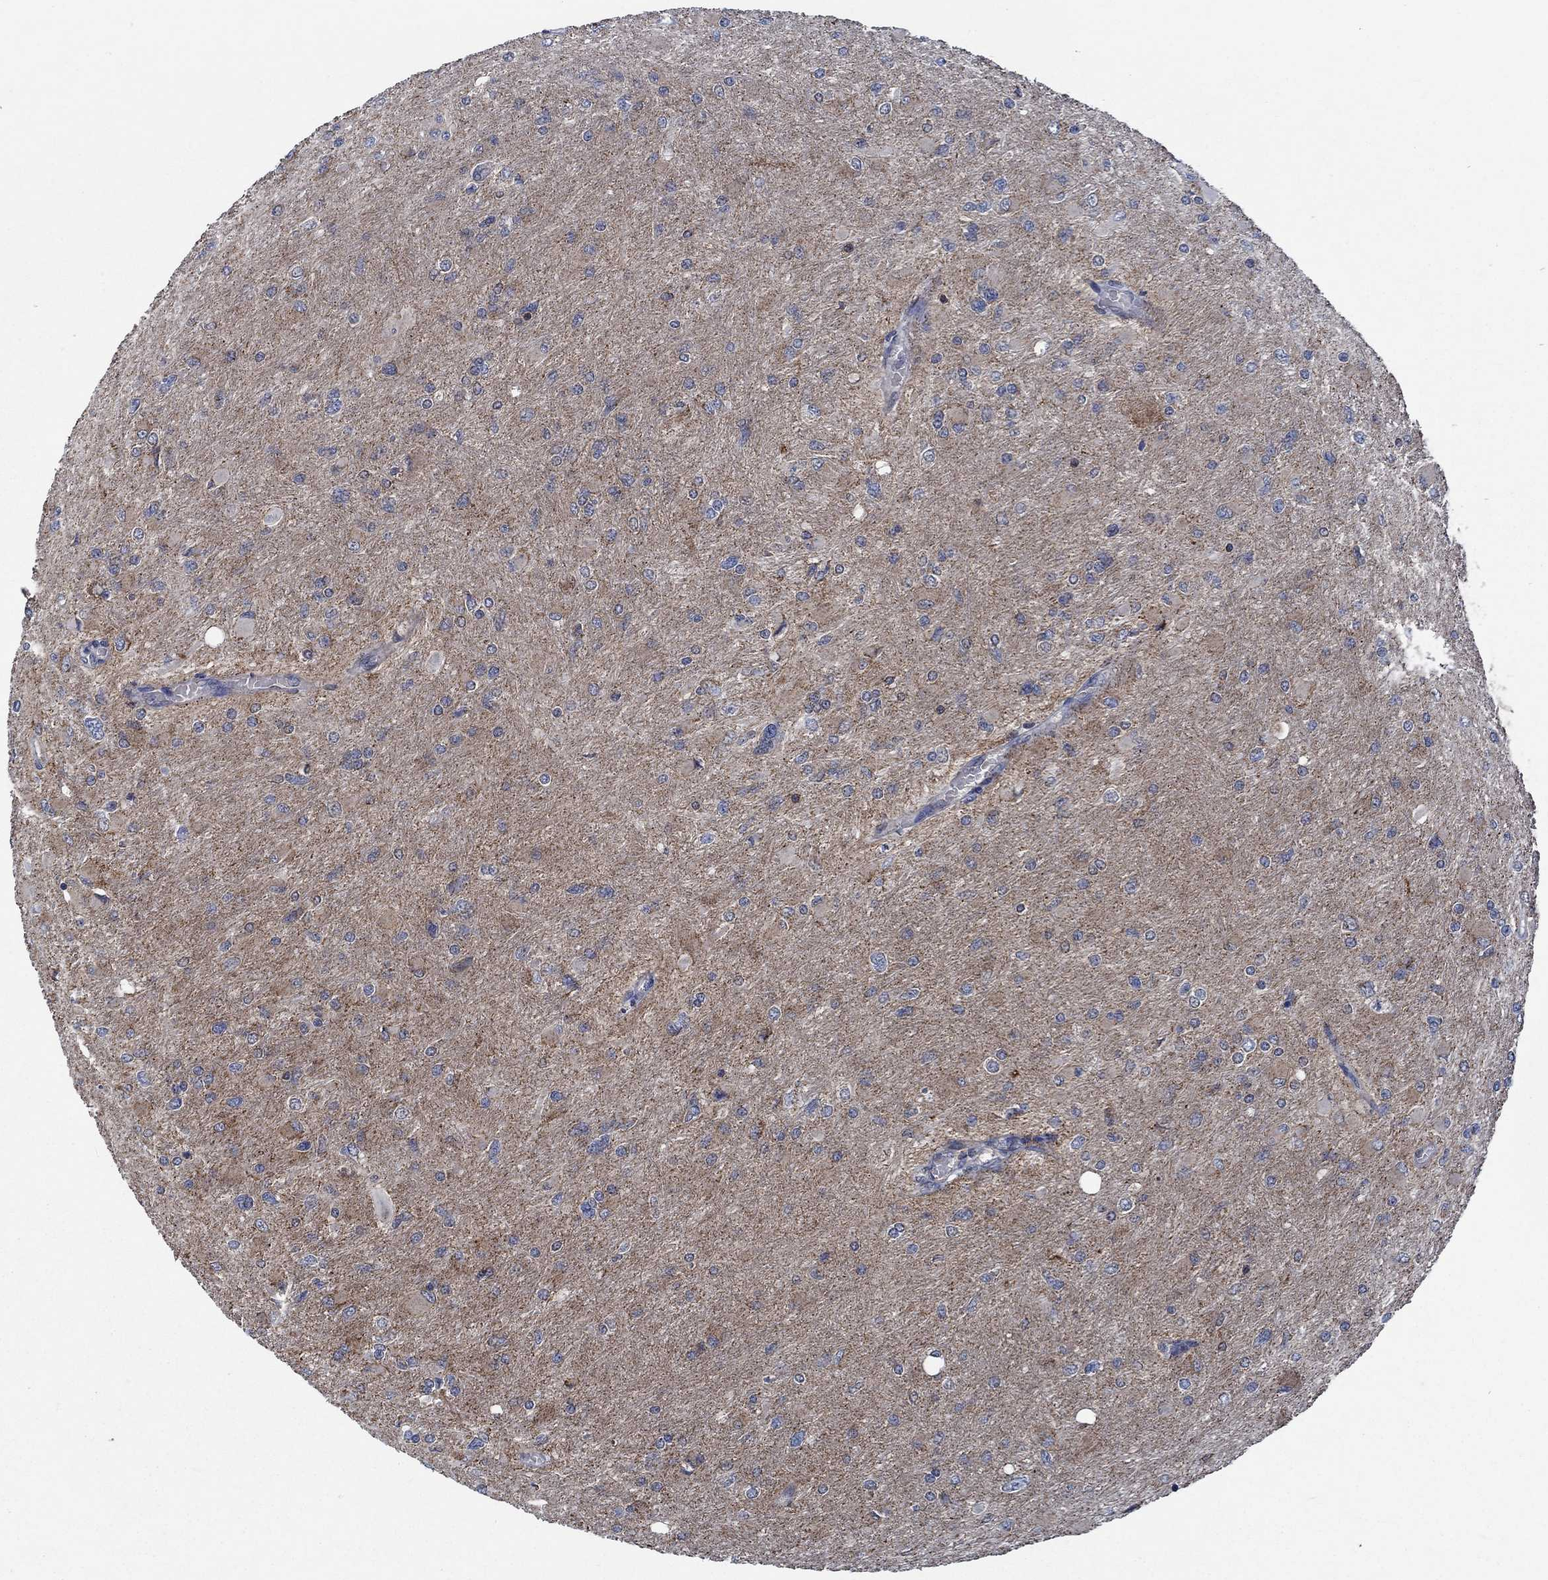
{"staining": {"intensity": "weak", "quantity": ">75%", "location": "cytoplasmic/membranous"}, "tissue": "glioma", "cell_type": "Tumor cells", "image_type": "cancer", "snomed": [{"axis": "morphology", "description": "Glioma, malignant, High grade"}, {"axis": "topography", "description": "Cerebral cortex"}], "caption": "Protein expression analysis of human malignant glioma (high-grade) reveals weak cytoplasmic/membranous expression in approximately >75% of tumor cells.", "gene": "STXBP6", "patient": {"sex": "female", "age": 36}}